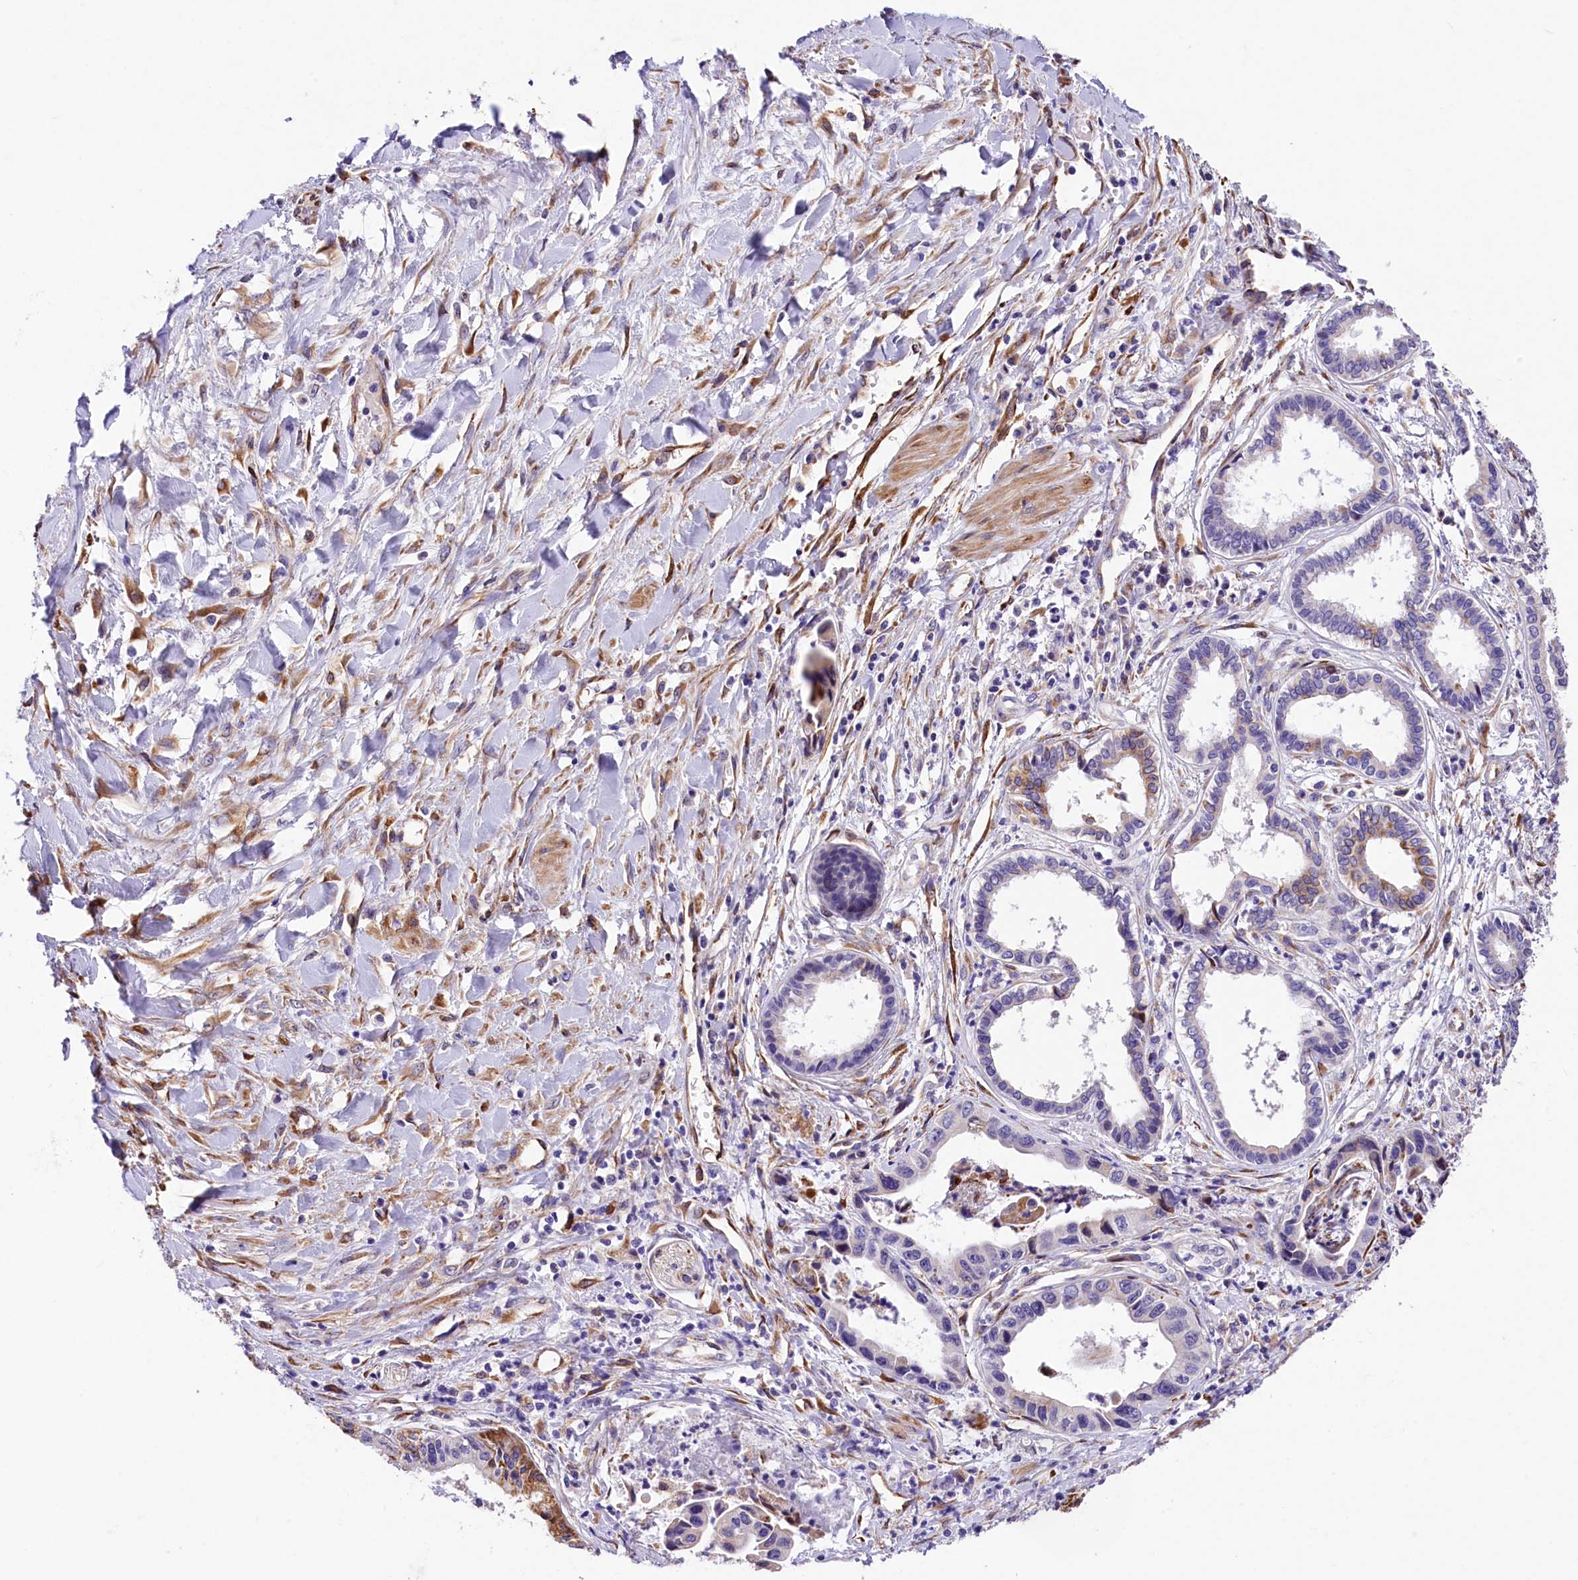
{"staining": {"intensity": "moderate", "quantity": "<25%", "location": "cytoplasmic/membranous"}, "tissue": "pancreatic cancer", "cell_type": "Tumor cells", "image_type": "cancer", "snomed": [{"axis": "morphology", "description": "Adenocarcinoma, NOS"}, {"axis": "topography", "description": "Pancreas"}], "caption": "Protein positivity by IHC demonstrates moderate cytoplasmic/membranous expression in about <25% of tumor cells in pancreatic cancer (adenocarcinoma). The staining was performed using DAB (3,3'-diaminobenzidine) to visualize the protein expression in brown, while the nuclei were stained in blue with hematoxylin (Magnification: 20x).", "gene": "ITGA1", "patient": {"sex": "female", "age": 50}}